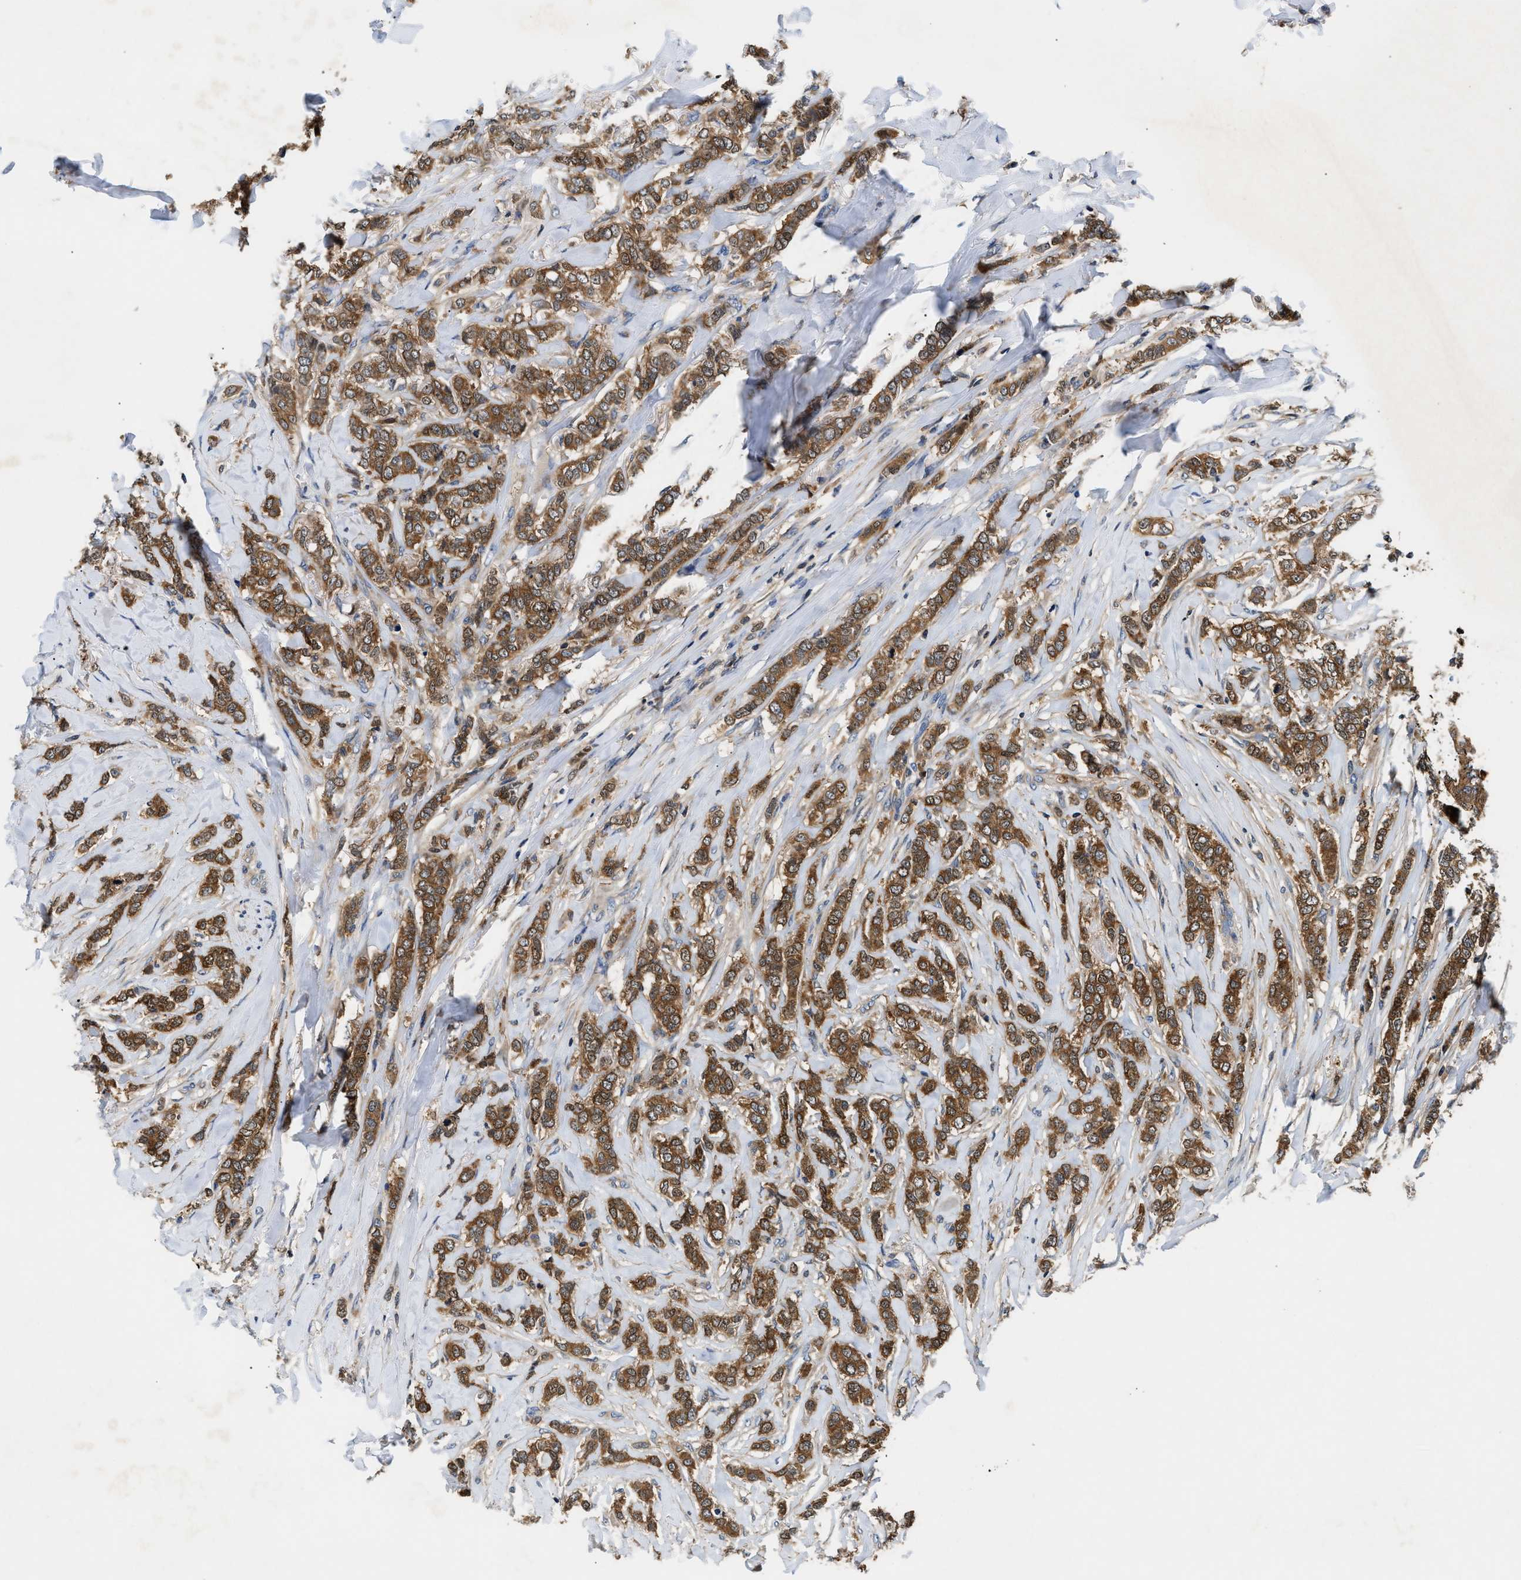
{"staining": {"intensity": "moderate", "quantity": ">75%", "location": "cytoplasmic/membranous"}, "tissue": "breast cancer", "cell_type": "Tumor cells", "image_type": "cancer", "snomed": [{"axis": "morphology", "description": "Lobular carcinoma"}, {"axis": "topography", "description": "Skin"}, {"axis": "topography", "description": "Breast"}], "caption": "Protein expression analysis of human breast cancer reveals moderate cytoplasmic/membranous positivity in about >75% of tumor cells.", "gene": "CCM2", "patient": {"sex": "female", "age": 46}}